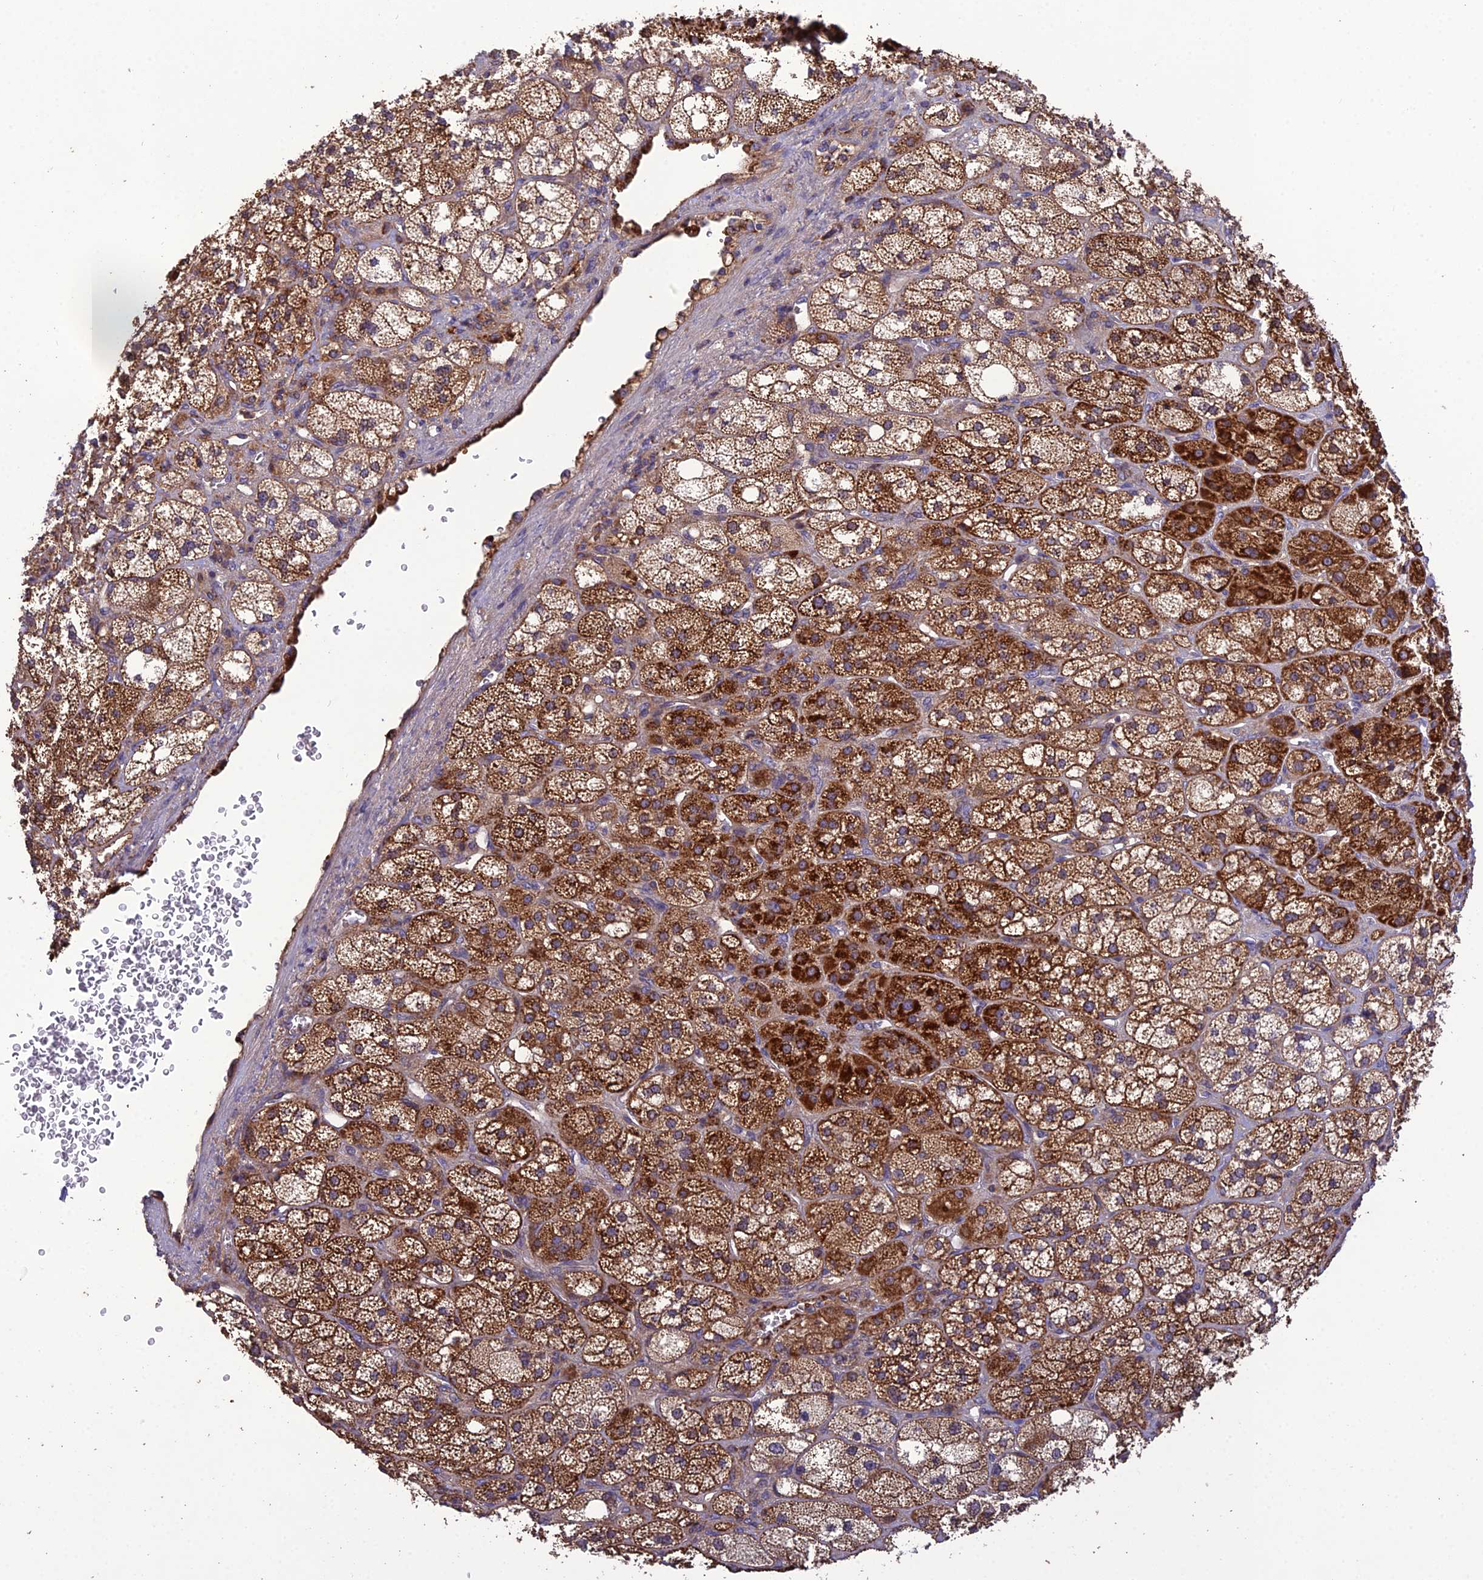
{"staining": {"intensity": "strong", "quantity": ">75%", "location": "cytoplasmic/membranous"}, "tissue": "adrenal gland", "cell_type": "Glandular cells", "image_type": "normal", "snomed": [{"axis": "morphology", "description": "Normal tissue, NOS"}, {"axis": "topography", "description": "Adrenal gland"}], "caption": "The immunohistochemical stain highlights strong cytoplasmic/membranous positivity in glandular cells of benign adrenal gland.", "gene": "MIOS", "patient": {"sex": "male", "age": 61}}